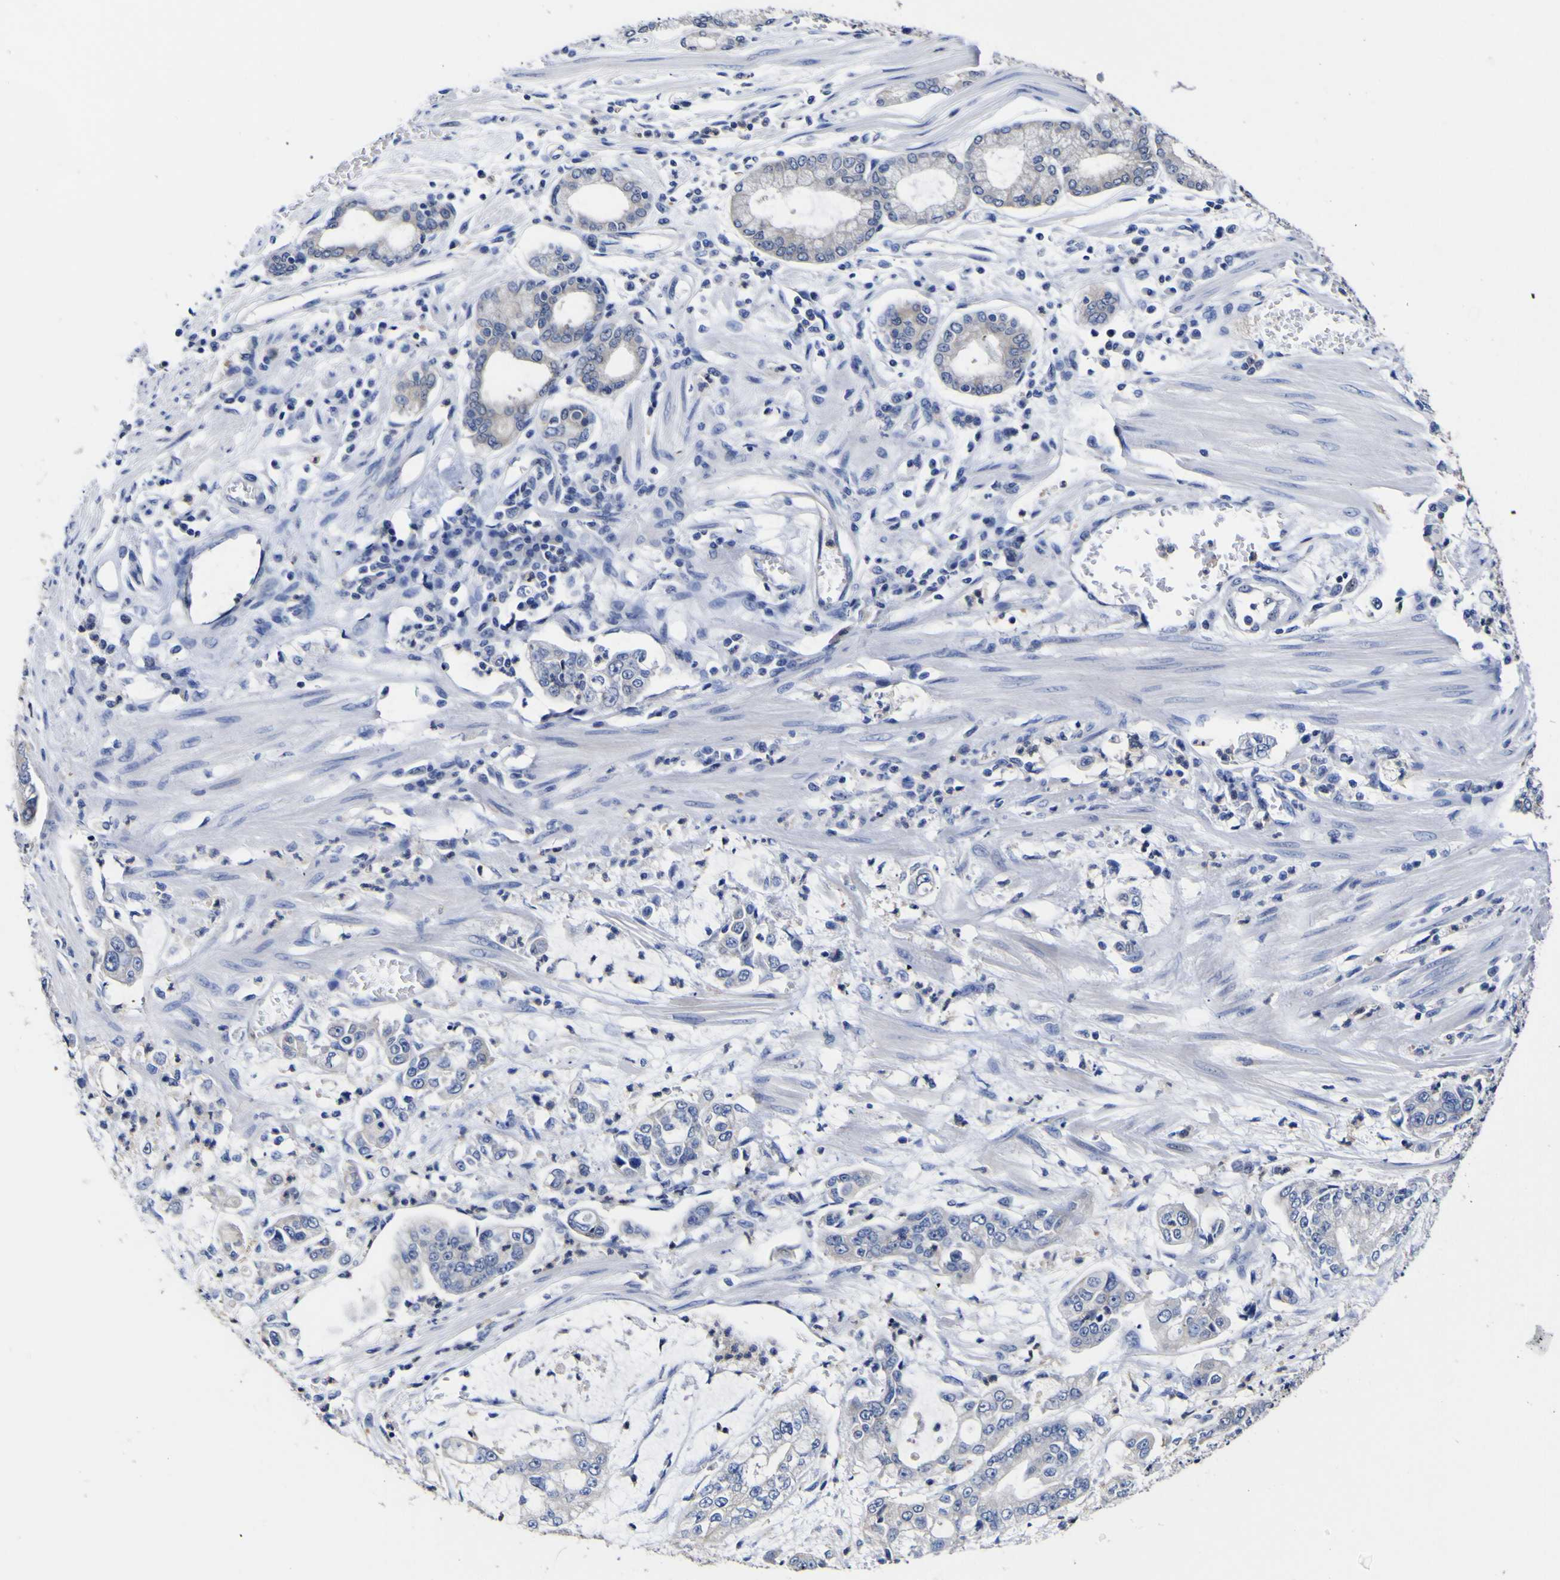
{"staining": {"intensity": "negative", "quantity": "none", "location": "none"}, "tissue": "stomach cancer", "cell_type": "Tumor cells", "image_type": "cancer", "snomed": [{"axis": "morphology", "description": "Adenocarcinoma, NOS"}, {"axis": "topography", "description": "Stomach"}], "caption": "IHC image of neoplastic tissue: human adenocarcinoma (stomach) stained with DAB reveals no significant protein staining in tumor cells. Brightfield microscopy of immunohistochemistry (IHC) stained with DAB (brown) and hematoxylin (blue), captured at high magnification.", "gene": "CASP6", "patient": {"sex": "male", "age": 76}}